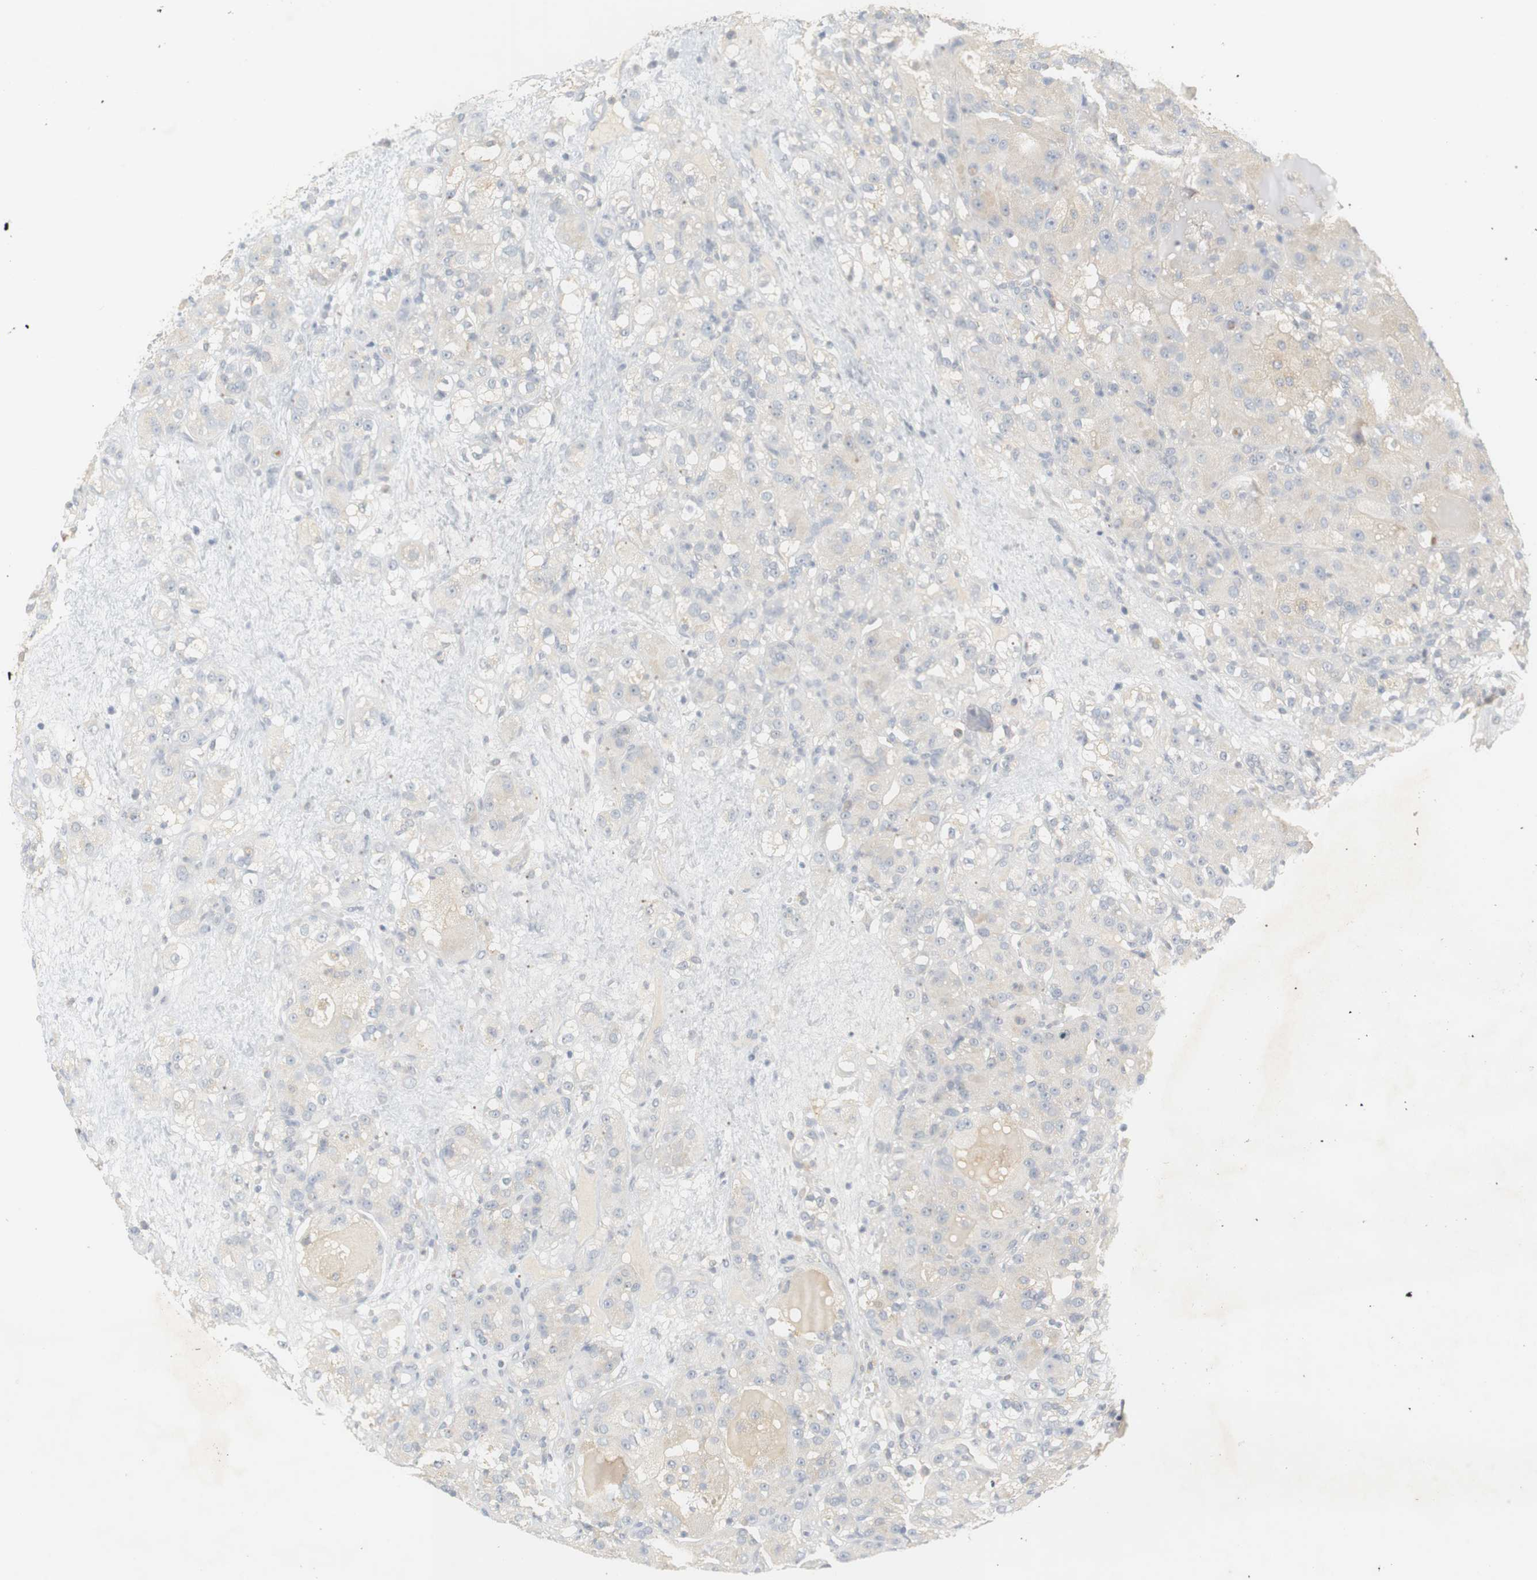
{"staining": {"intensity": "negative", "quantity": "none", "location": "none"}, "tissue": "renal cancer", "cell_type": "Tumor cells", "image_type": "cancer", "snomed": [{"axis": "morphology", "description": "Normal tissue, NOS"}, {"axis": "morphology", "description": "Adenocarcinoma, NOS"}, {"axis": "topography", "description": "Kidney"}], "caption": "Immunohistochemistry (IHC) of human adenocarcinoma (renal) exhibits no positivity in tumor cells.", "gene": "RTN3", "patient": {"sex": "male", "age": 61}}